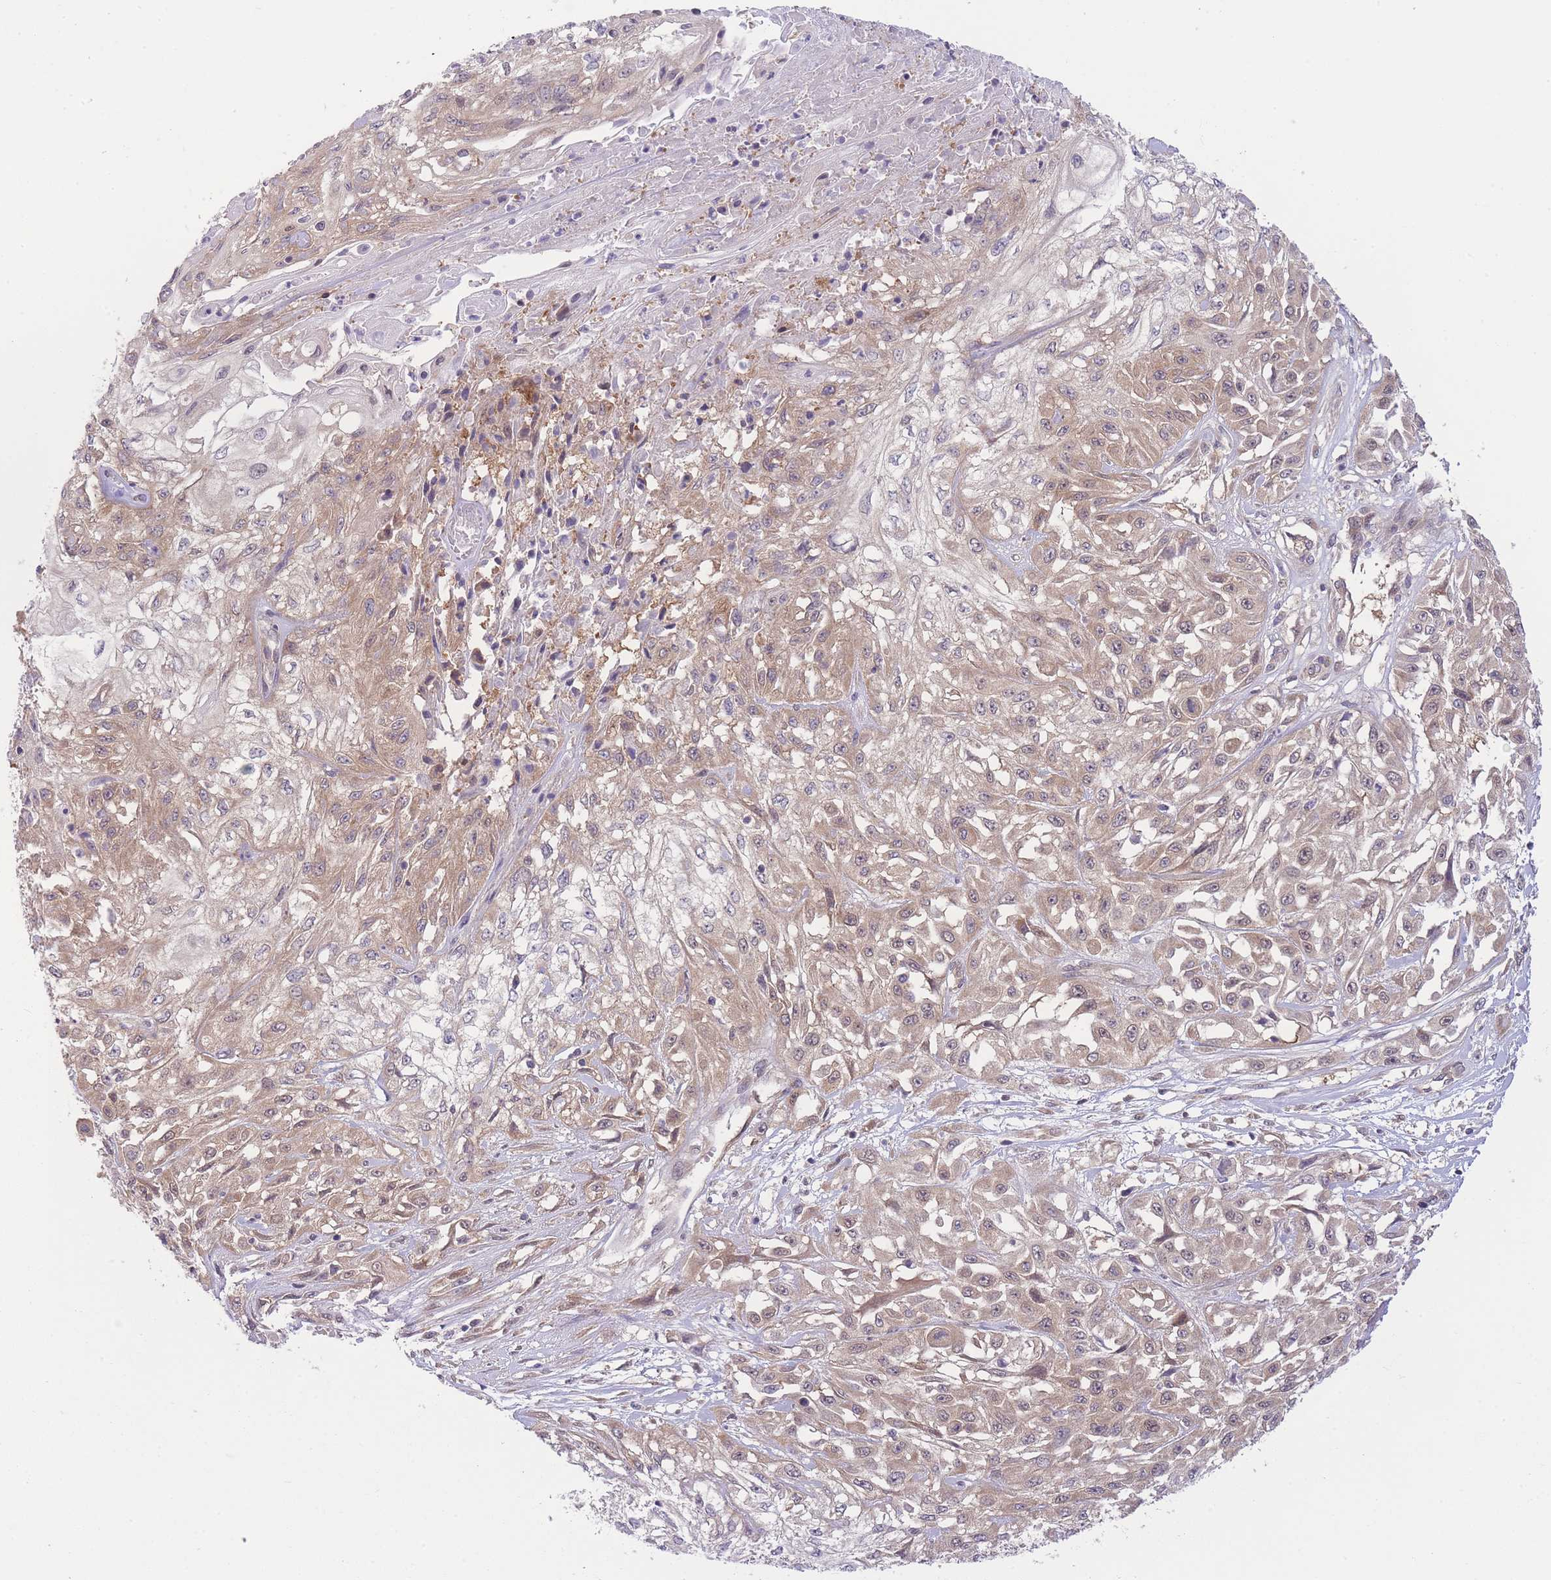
{"staining": {"intensity": "weak", "quantity": "25%-75%", "location": "cytoplasmic/membranous"}, "tissue": "skin cancer", "cell_type": "Tumor cells", "image_type": "cancer", "snomed": [{"axis": "morphology", "description": "Squamous cell carcinoma, NOS"}, {"axis": "morphology", "description": "Squamous cell carcinoma, metastatic, NOS"}, {"axis": "topography", "description": "Skin"}, {"axis": "topography", "description": "Lymph node"}], "caption": "Skin cancer tissue demonstrates weak cytoplasmic/membranous expression in about 25%-75% of tumor cells, visualized by immunohistochemistry.", "gene": "PFDN6", "patient": {"sex": "male", "age": 75}}